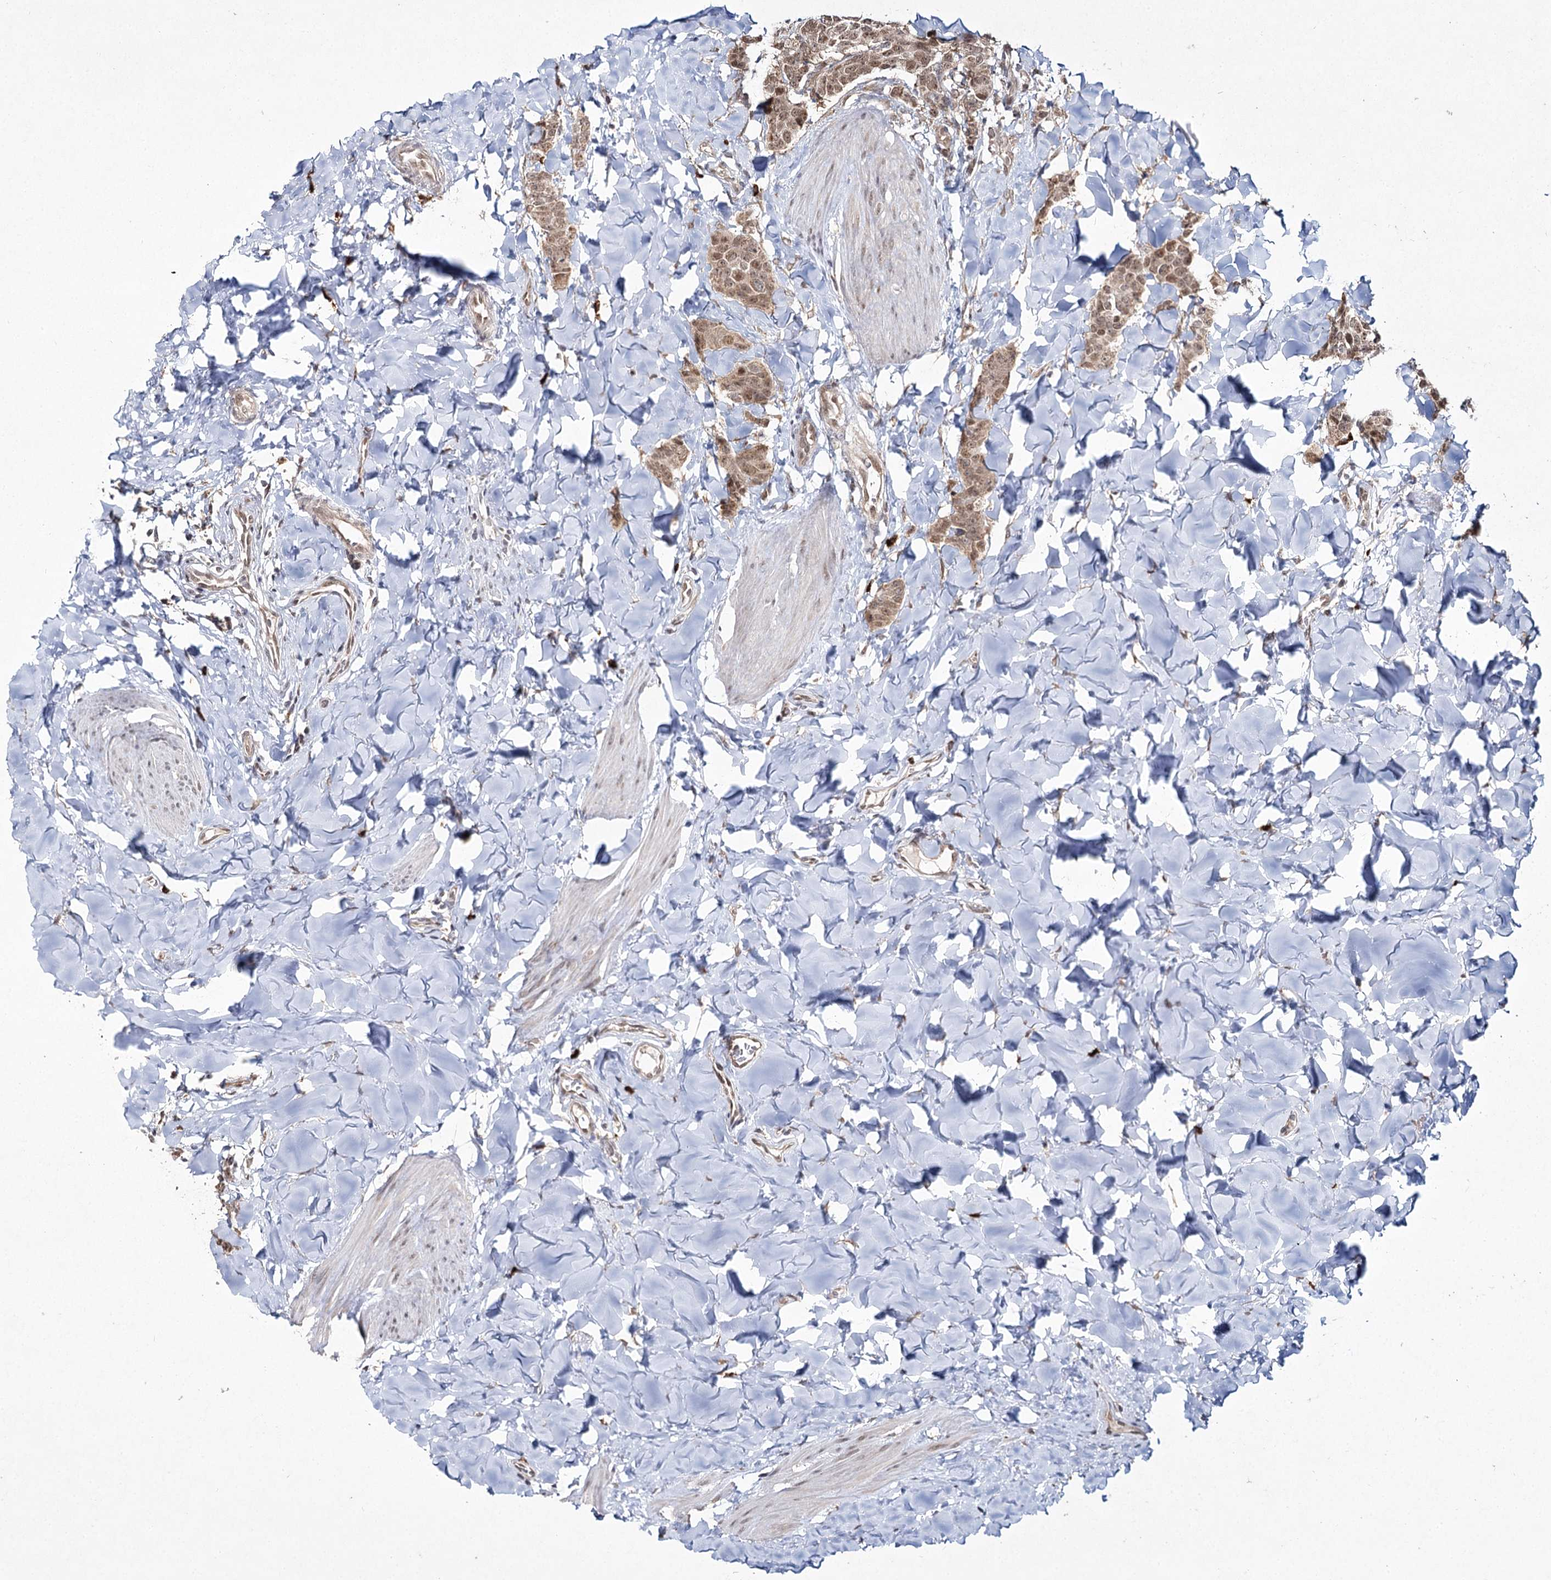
{"staining": {"intensity": "moderate", "quantity": "<25%", "location": "cytoplasmic/membranous,nuclear"}, "tissue": "breast cancer", "cell_type": "Tumor cells", "image_type": "cancer", "snomed": [{"axis": "morphology", "description": "Duct carcinoma"}, {"axis": "topography", "description": "Breast"}], "caption": "Human breast cancer (invasive ductal carcinoma) stained with a protein marker exhibits moderate staining in tumor cells.", "gene": "TRNT1", "patient": {"sex": "female", "age": 40}}